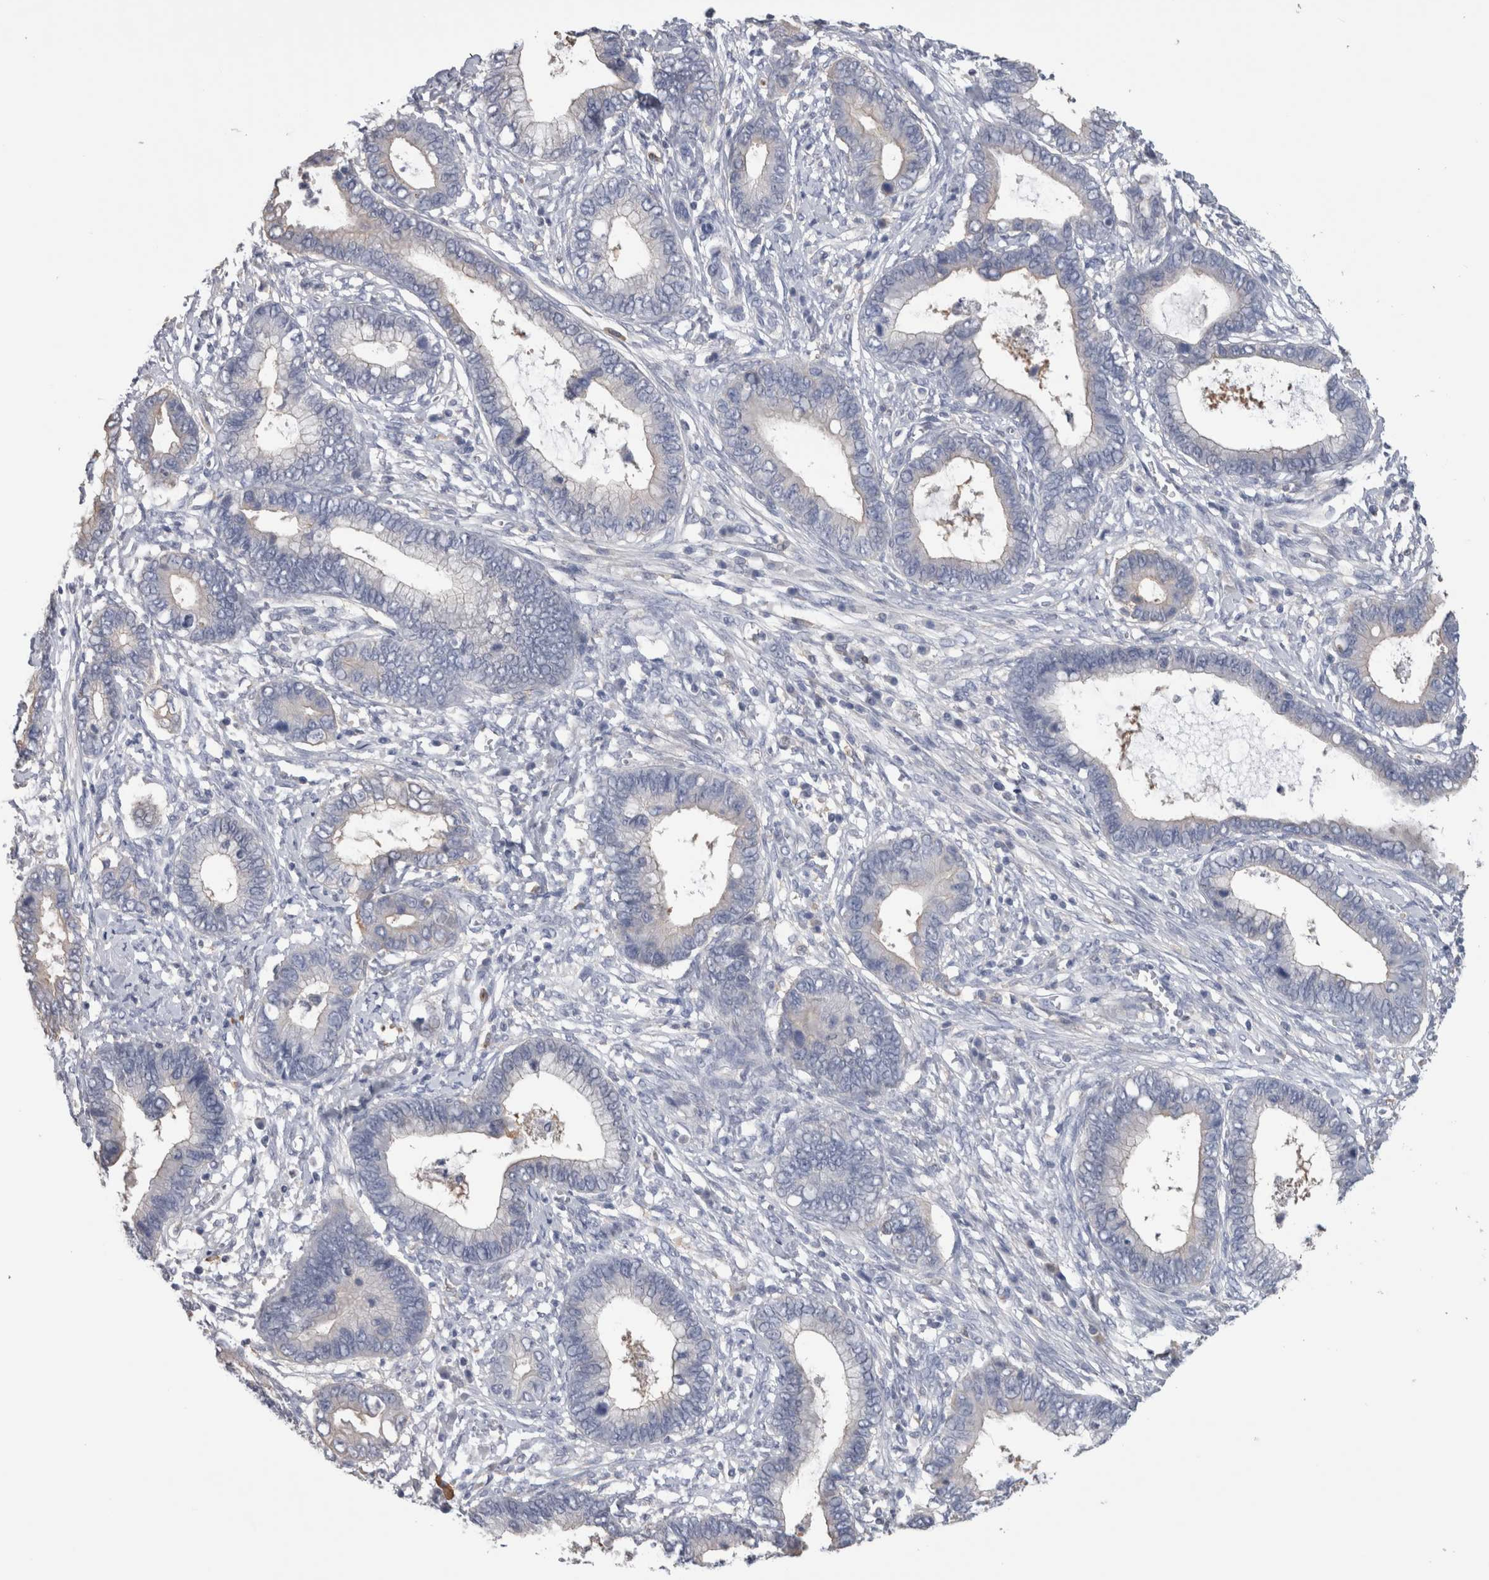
{"staining": {"intensity": "negative", "quantity": "none", "location": "none"}, "tissue": "cervical cancer", "cell_type": "Tumor cells", "image_type": "cancer", "snomed": [{"axis": "morphology", "description": "Adenocarcinoma, NOS"}, {"axis": "topography", "description": "Cervix"}], "caption": "Tumor cells show no significant staining in cervical adenocarcinoma.", "gene": "SCRN1", "patient": {"sex": "female", "age": 44}}